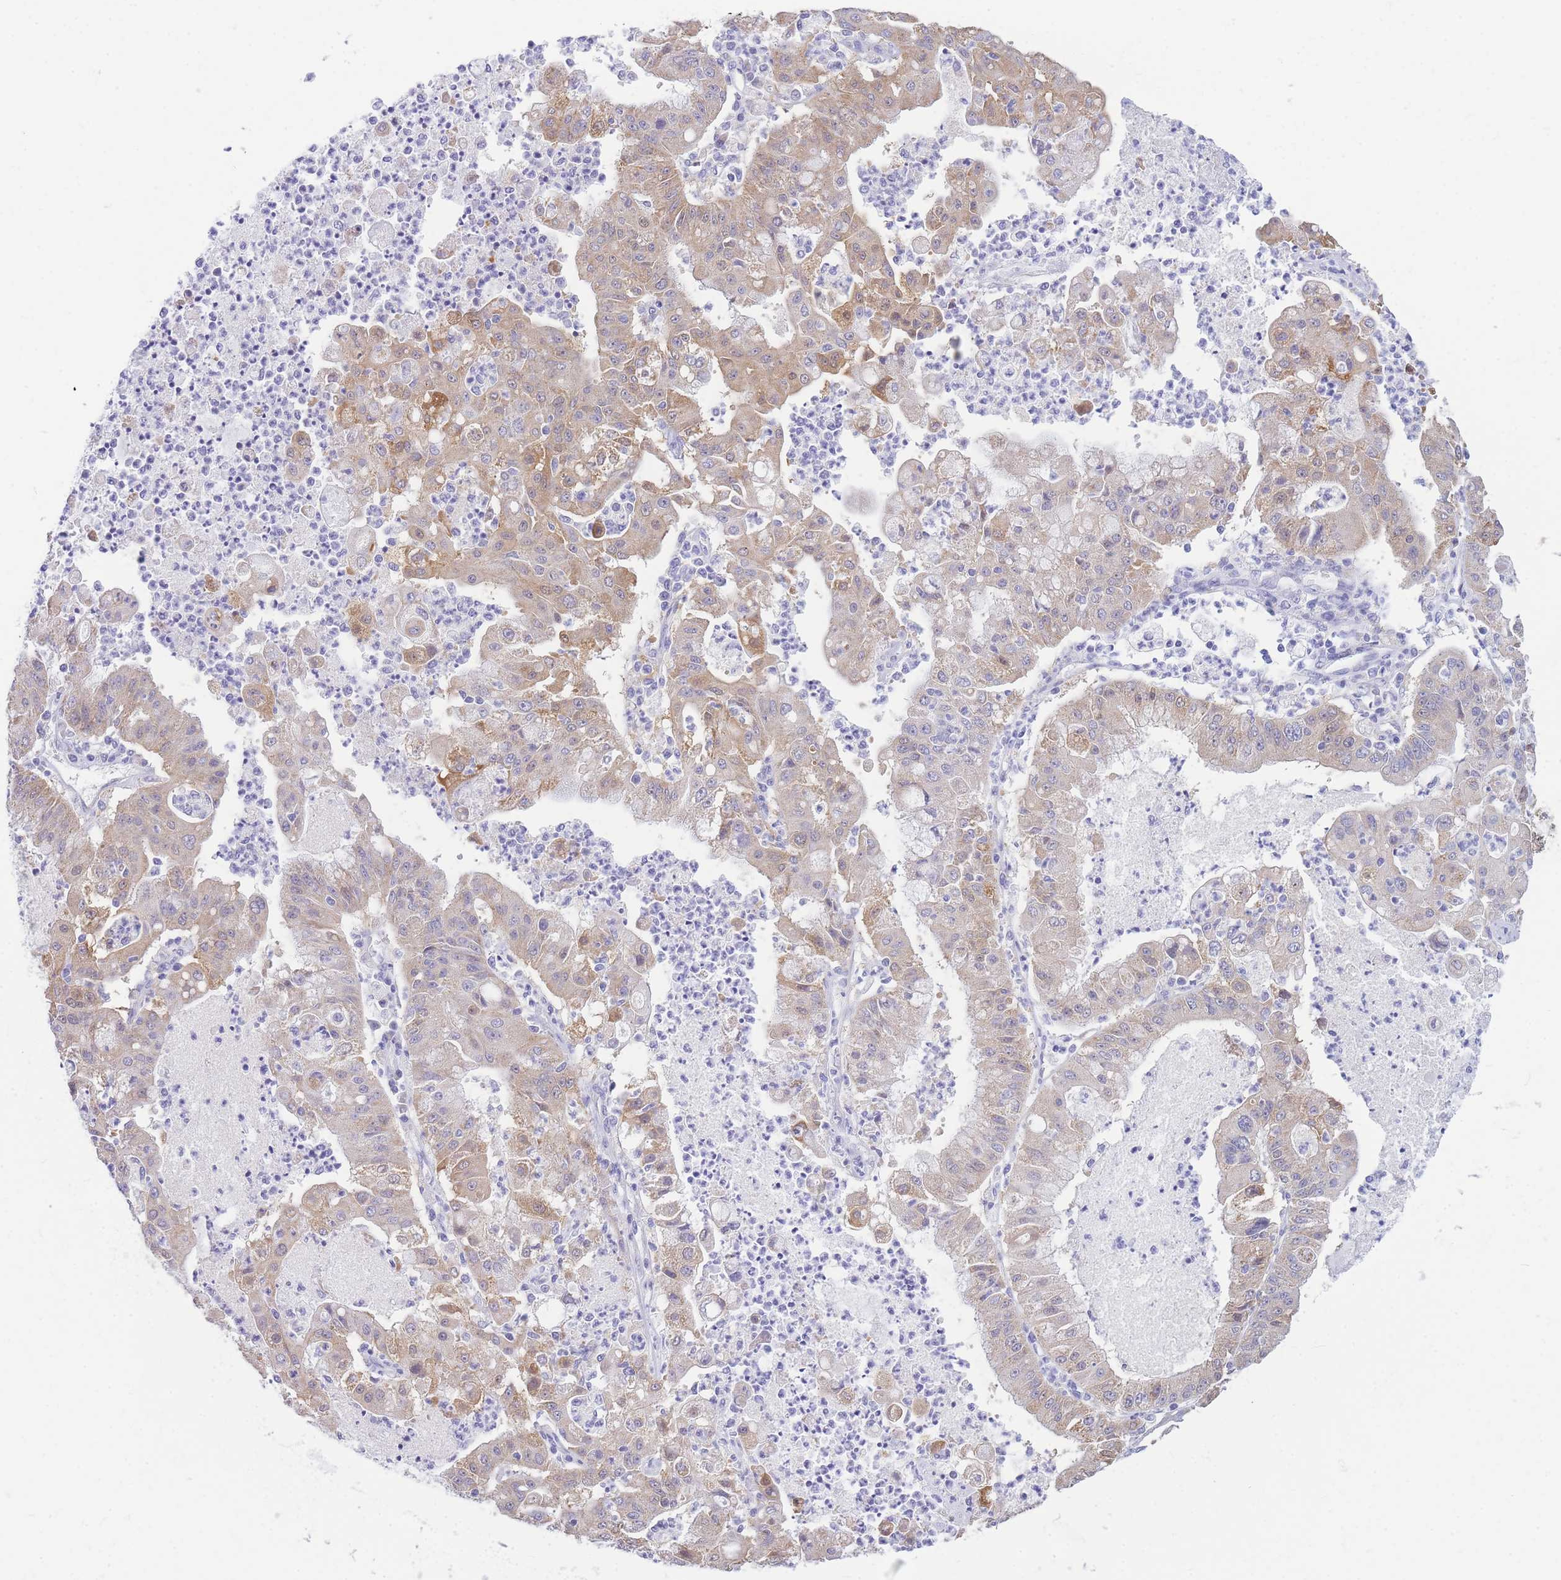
{"staining": {"intensity": "weak", "quantity": "25%-75%", "location": "cytoplasmic/membranous"}, "tissue": "ovarian cancer", "cell_type": "Tumor cells", "image_type": "cancer", "snomed": [{"axis": "morphology", "description": "Cystadenocarcinoma, mucinous, NOS"}, {"axis": "topography", "description": "Ovary"}], "caption": "IHC (DAB (3,3'-diaminobenzidine)) staining of human ovarian cancer exhibits weak cytoplasmic/membranous protein positivity in about 25%-75% of tumor cells.", "gene": "DHRS11", "patient": {"sex": "female", "age": 70}}